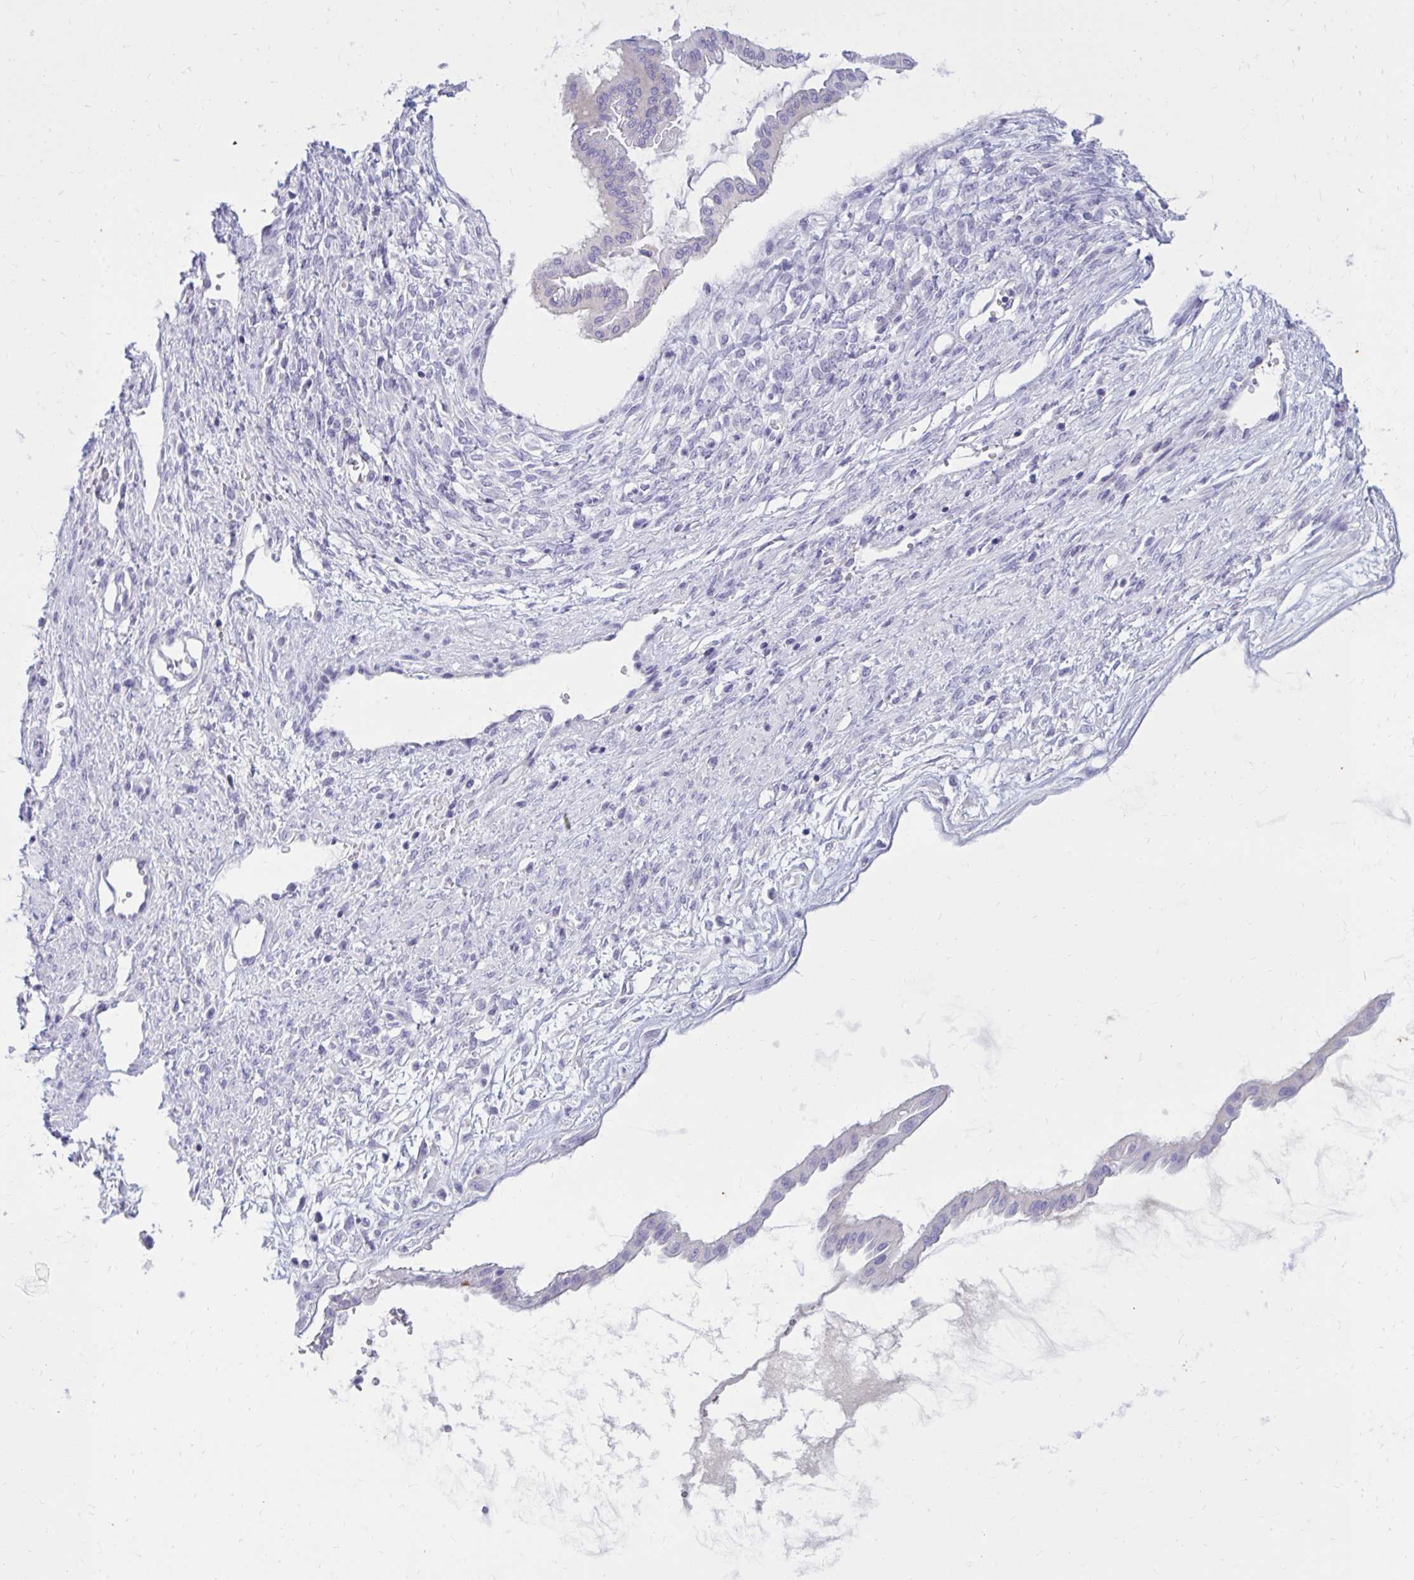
{"staining": {"intensity": "negative", "quantity": "none", "location": "none"}, "tissue": "ovarian cancer", "cell_type": "Tumor cells", "image_type": "cancer", "snomed": [{"axis": "morphology", "description": "Cystadenocarcinoma, mucinous, NOS"}, {"axis": "topography", "description": "Ovary"}], "caption": "Human mucinous cystadenocarcinoma (ovarian) stained for a protein using immunohistochemistry (IHC) shows no positivity in tumor cells.", "gene": "NANOGNB", "patient": {"sex": "female", "age": 73}}